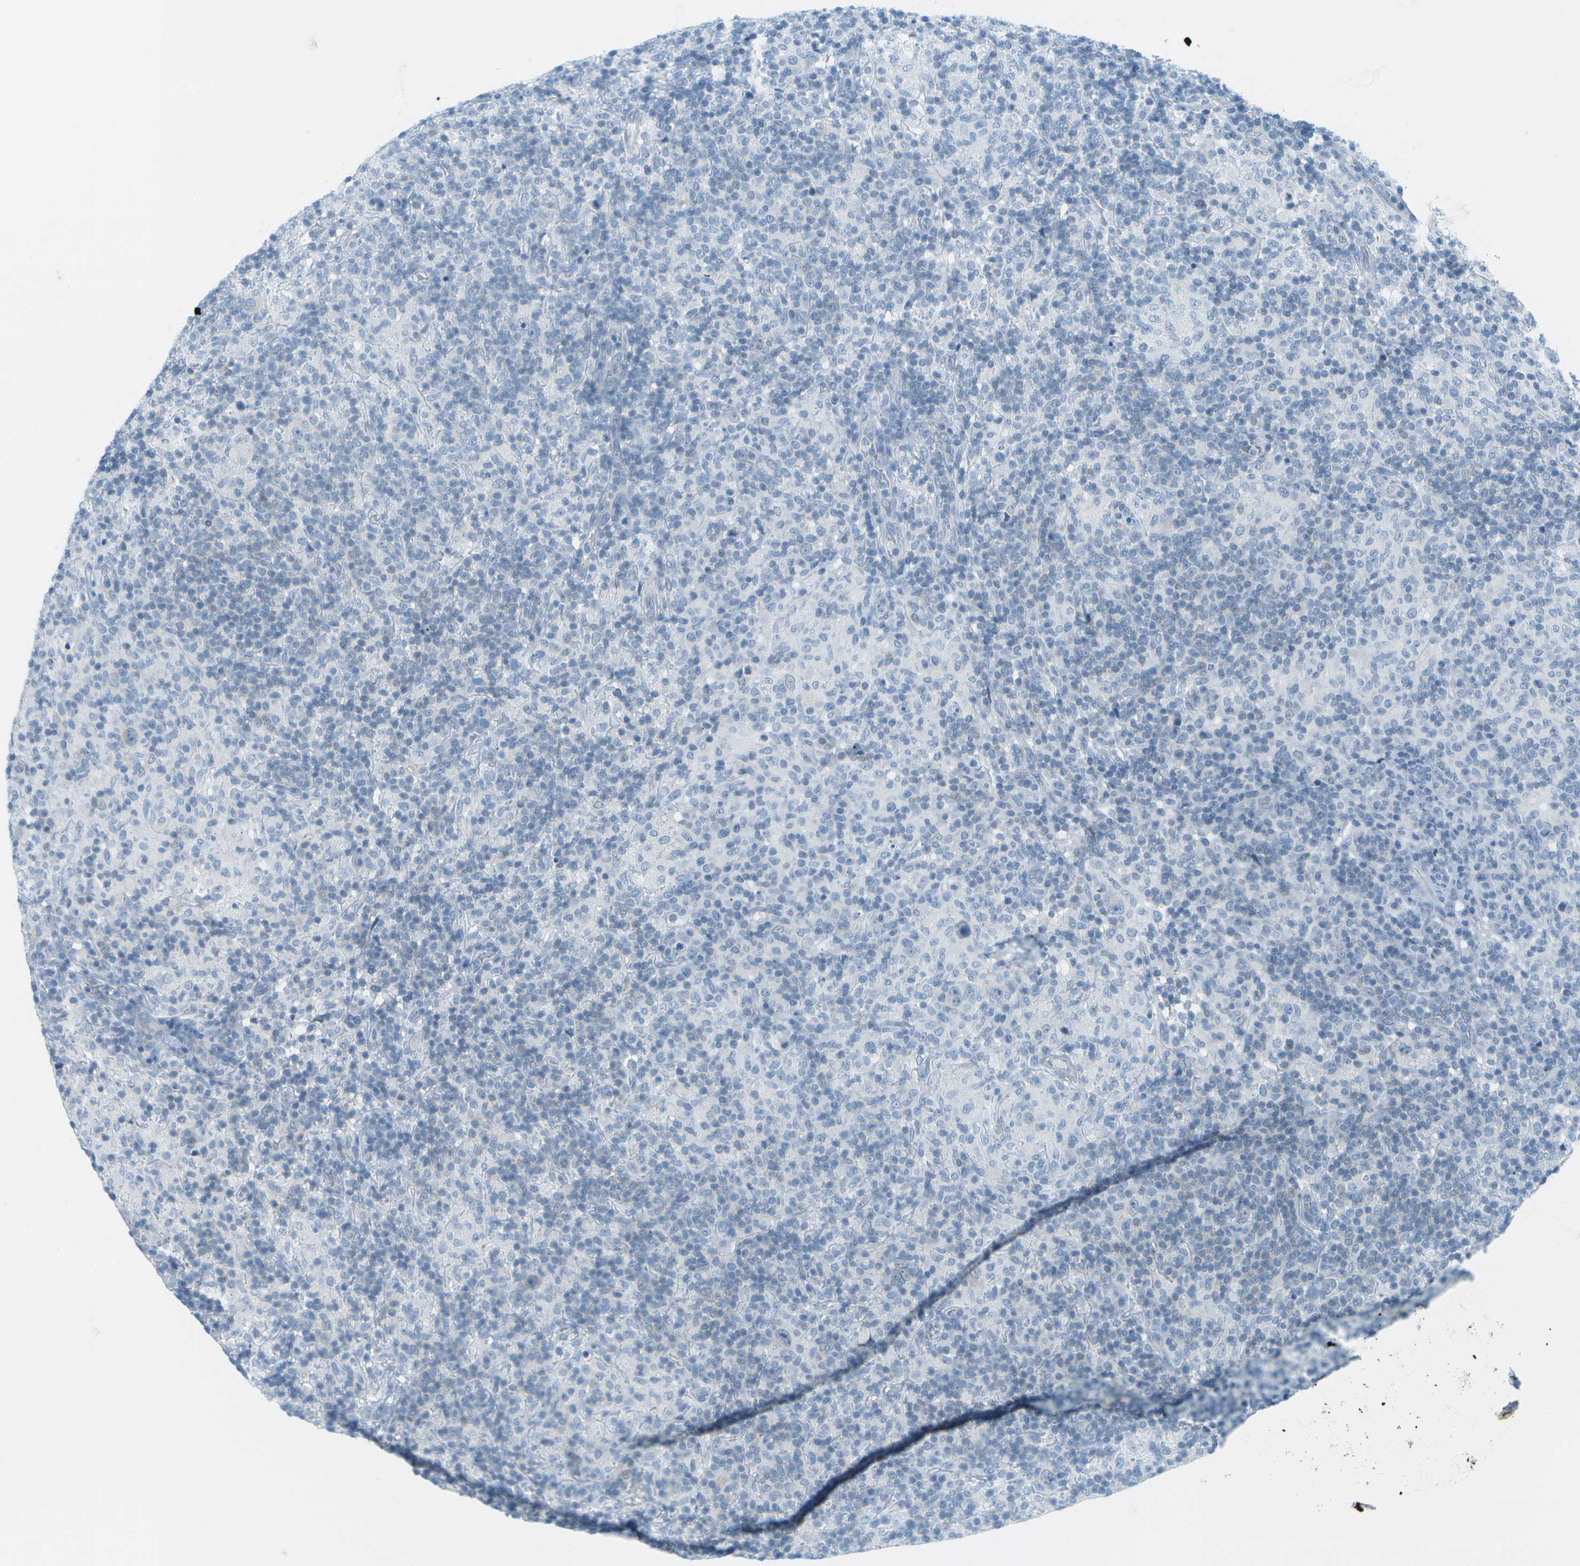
{"staining": {"intensity": "negative", "quantity": "none", "location": "none"}, "tissue": "lymphoma", "cell_type": "Tumor cells", "image_type": "cancer", "snomed": [{"axis": "morphology", "description": "Hodgkin's disease, NOS"}, {"axis": "topography", "description": "Lymph node"}], "caption": "Immunohistochemistry photomicrograph of human Hodgkin's disease stained for a protein (brown), which exhibits no staining in tumor cells.", "gene": "SMYD5", "patient": {"sex": "male", "age": 70}}